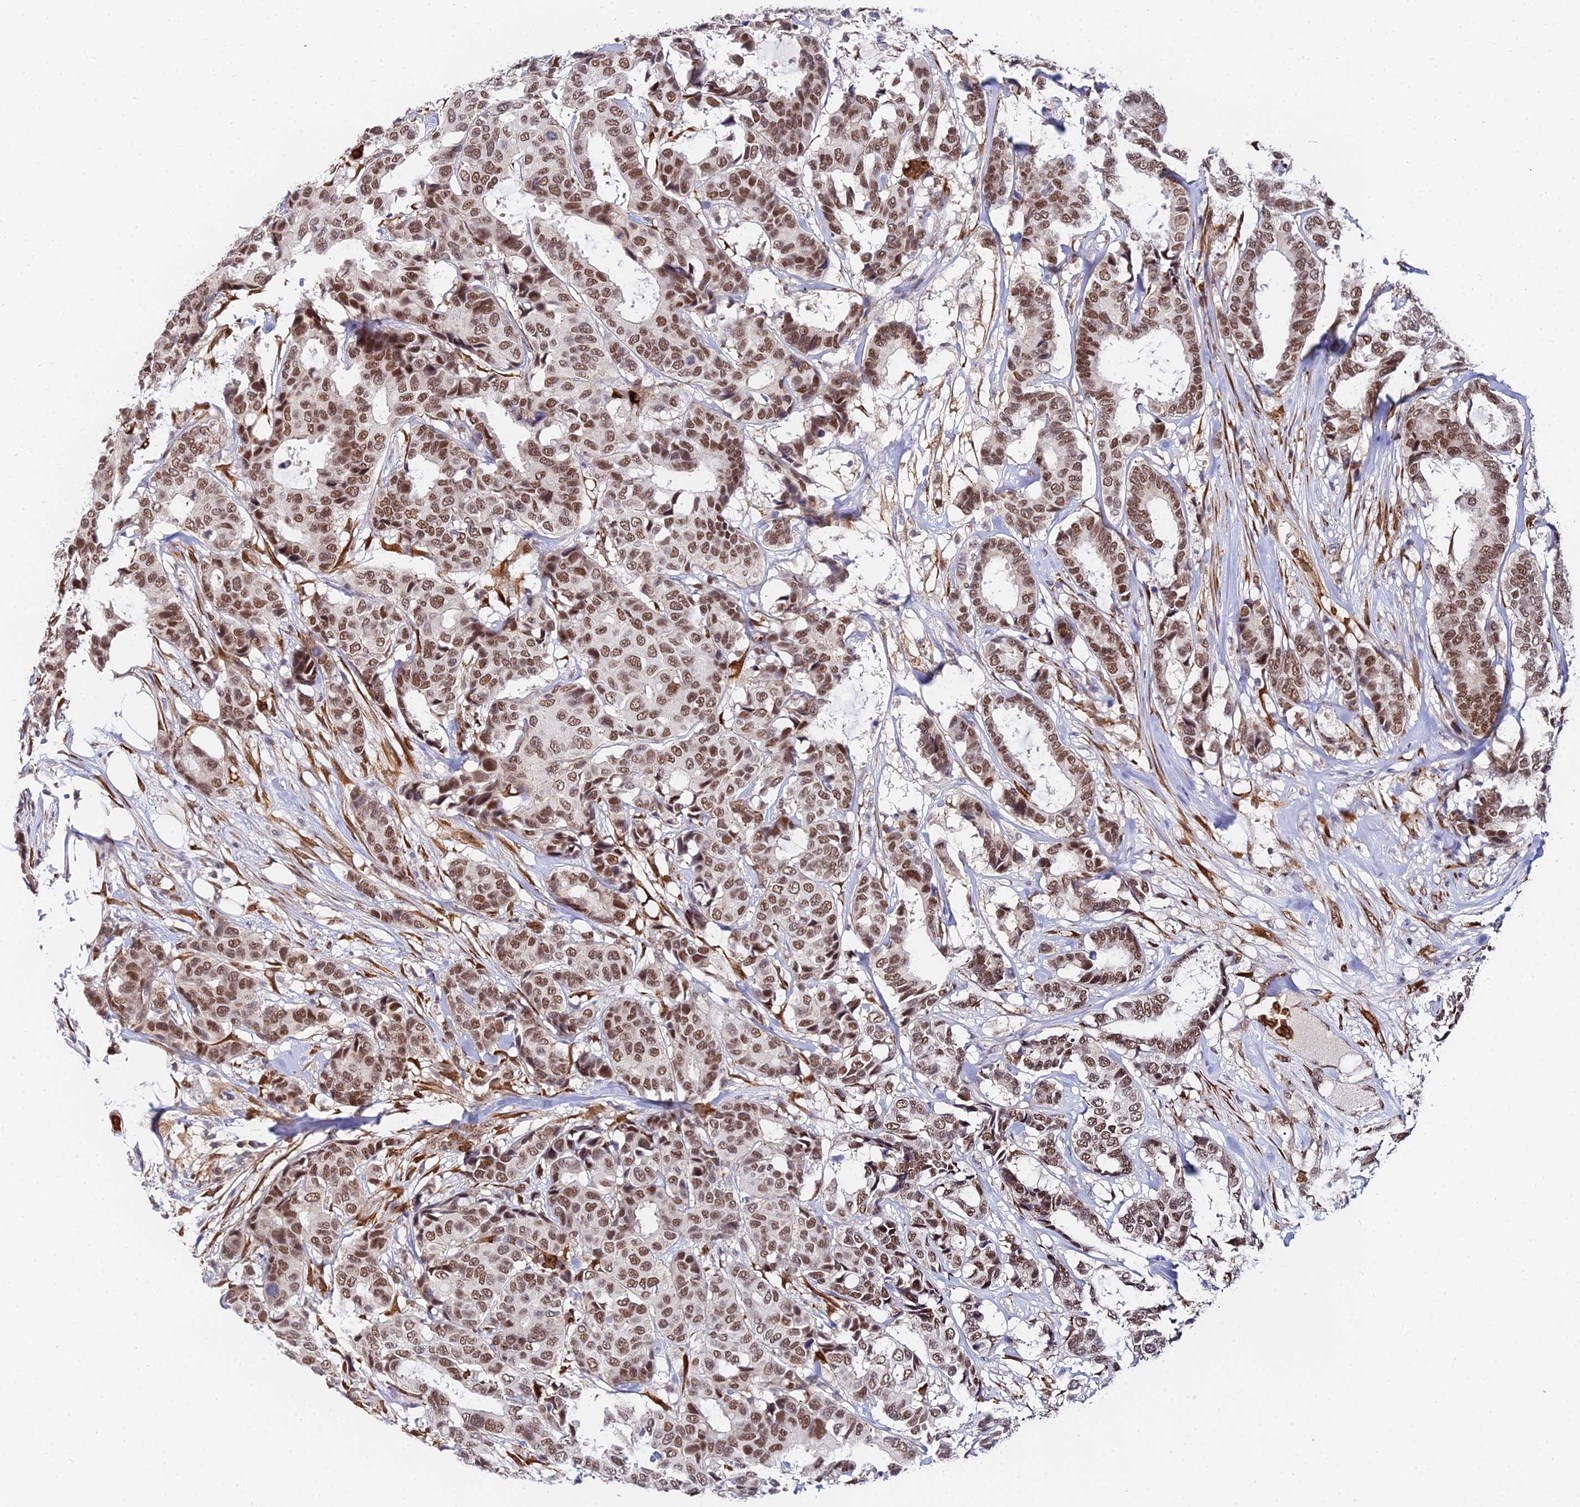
{"staining": {"intensity": "moderate", "quantity": ">75%", "location": "nuclear"}, "tissue": "breast cancer", "cell_type": "Tumor cells", "image_type": "cancer", "snomed": [{"axis": "morphology", "description": "Duct carcinoma"}, {"axis": "topography", "description": "Breast"}], "caption": "Immunohistochemistry (DAB) staining of breast cancer displays moderate nuclear protein positivity in approximately >75% of tumor cells.", "gene": "BCL9", "patient": {"sex": "female", "age": 87}}